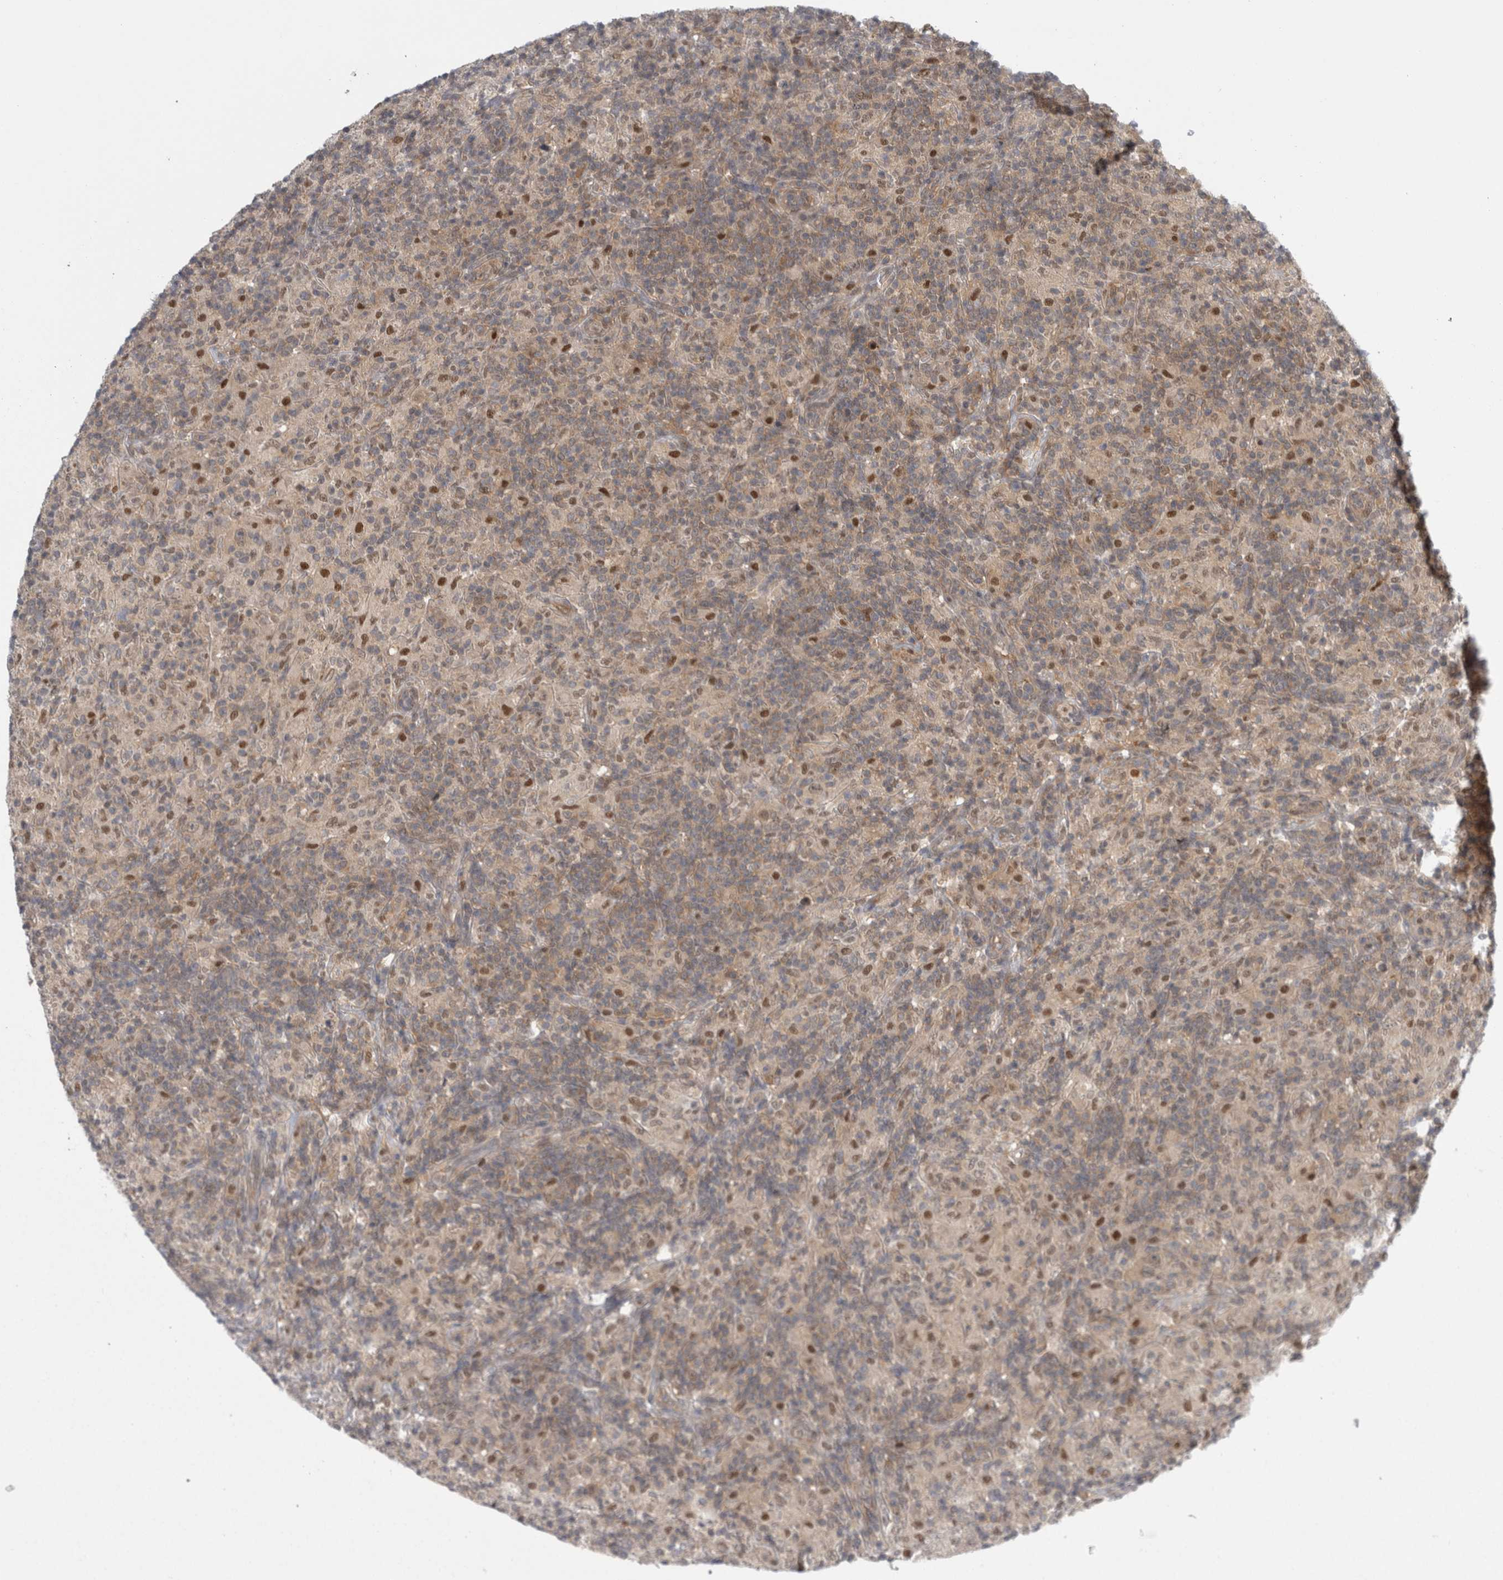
{"staining": {"intensity": "weak", "quantity": "<25%", "location": "cytoplasmic/membranous,nuclear"}, "tissue": "lymphoma", "cell_type": "Tumor cells", "image_type": "cancer", "snomed": [{"axis": "morphology", "description": "Hodgkin's disease, NOS"}, {"axis": "topography", "description": "Lymph node"}], "caption": "High power microscopy histopathology image of an IHC histopathology image of lymphoma, revealing no significant staining in tumor cells.", "gene": "PSMB2", "patient": {"sex": "male", "age": 70}}